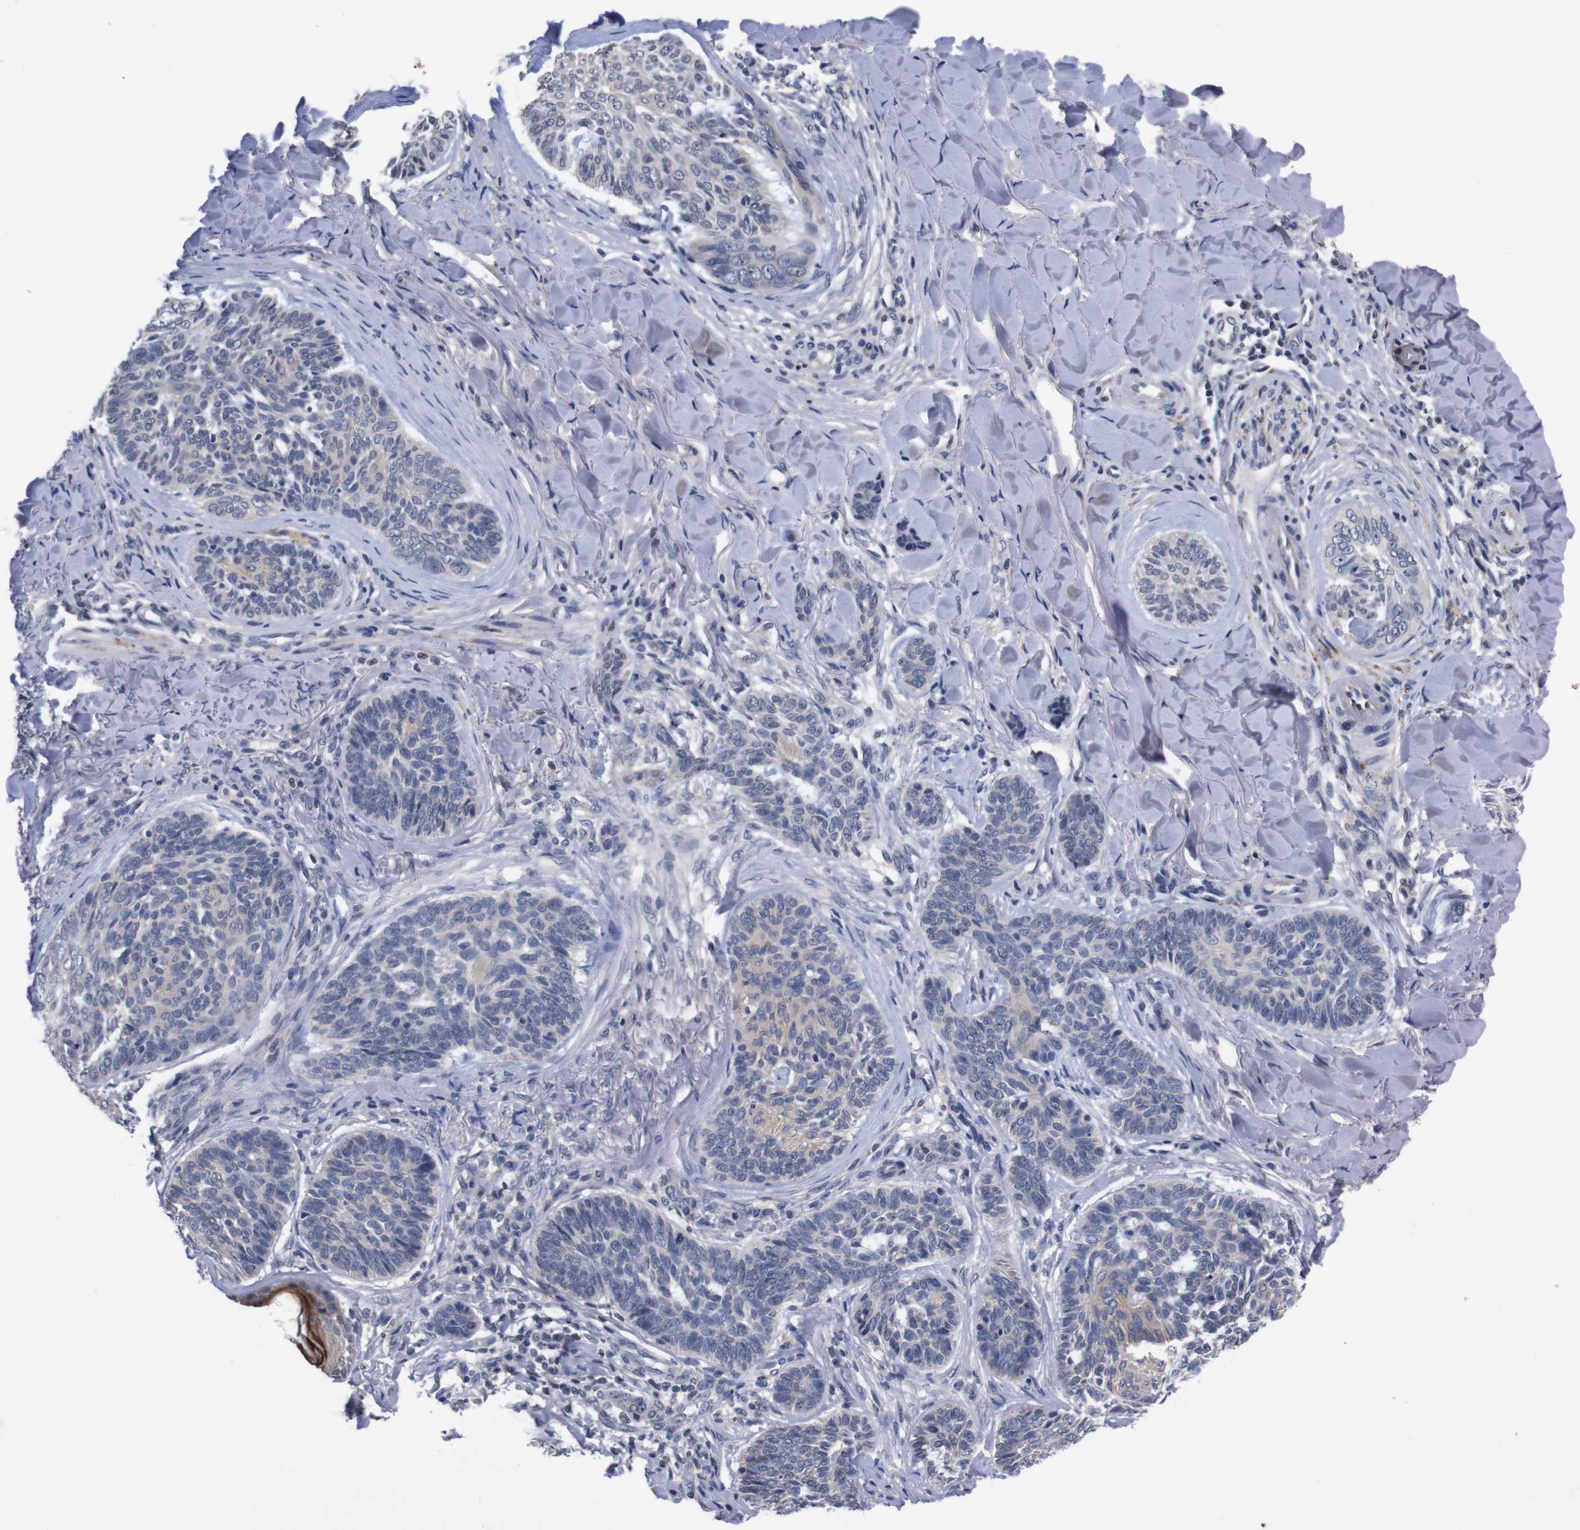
{"staining": {"intensity": "weak", "quantity": "<25%", "location": "cytoplasmic/membranous"}, "tissue": "skin cancer", "cell_type": "Tumor cells", "image_type": "cancer", "snomed": [{"axis": "morphology", "description": "Basal cell carcinoma"}, {"axis": "topography", "description": "Skin"}], "caption": "Tumor cells are negative for protein expression in human basal cell carcinoma (skin). (Immunohistochemistry, brightfield microscopy, high magnification).", "gene": "TNFRSF21", "patient": {"sex": "male", "age": 43}}